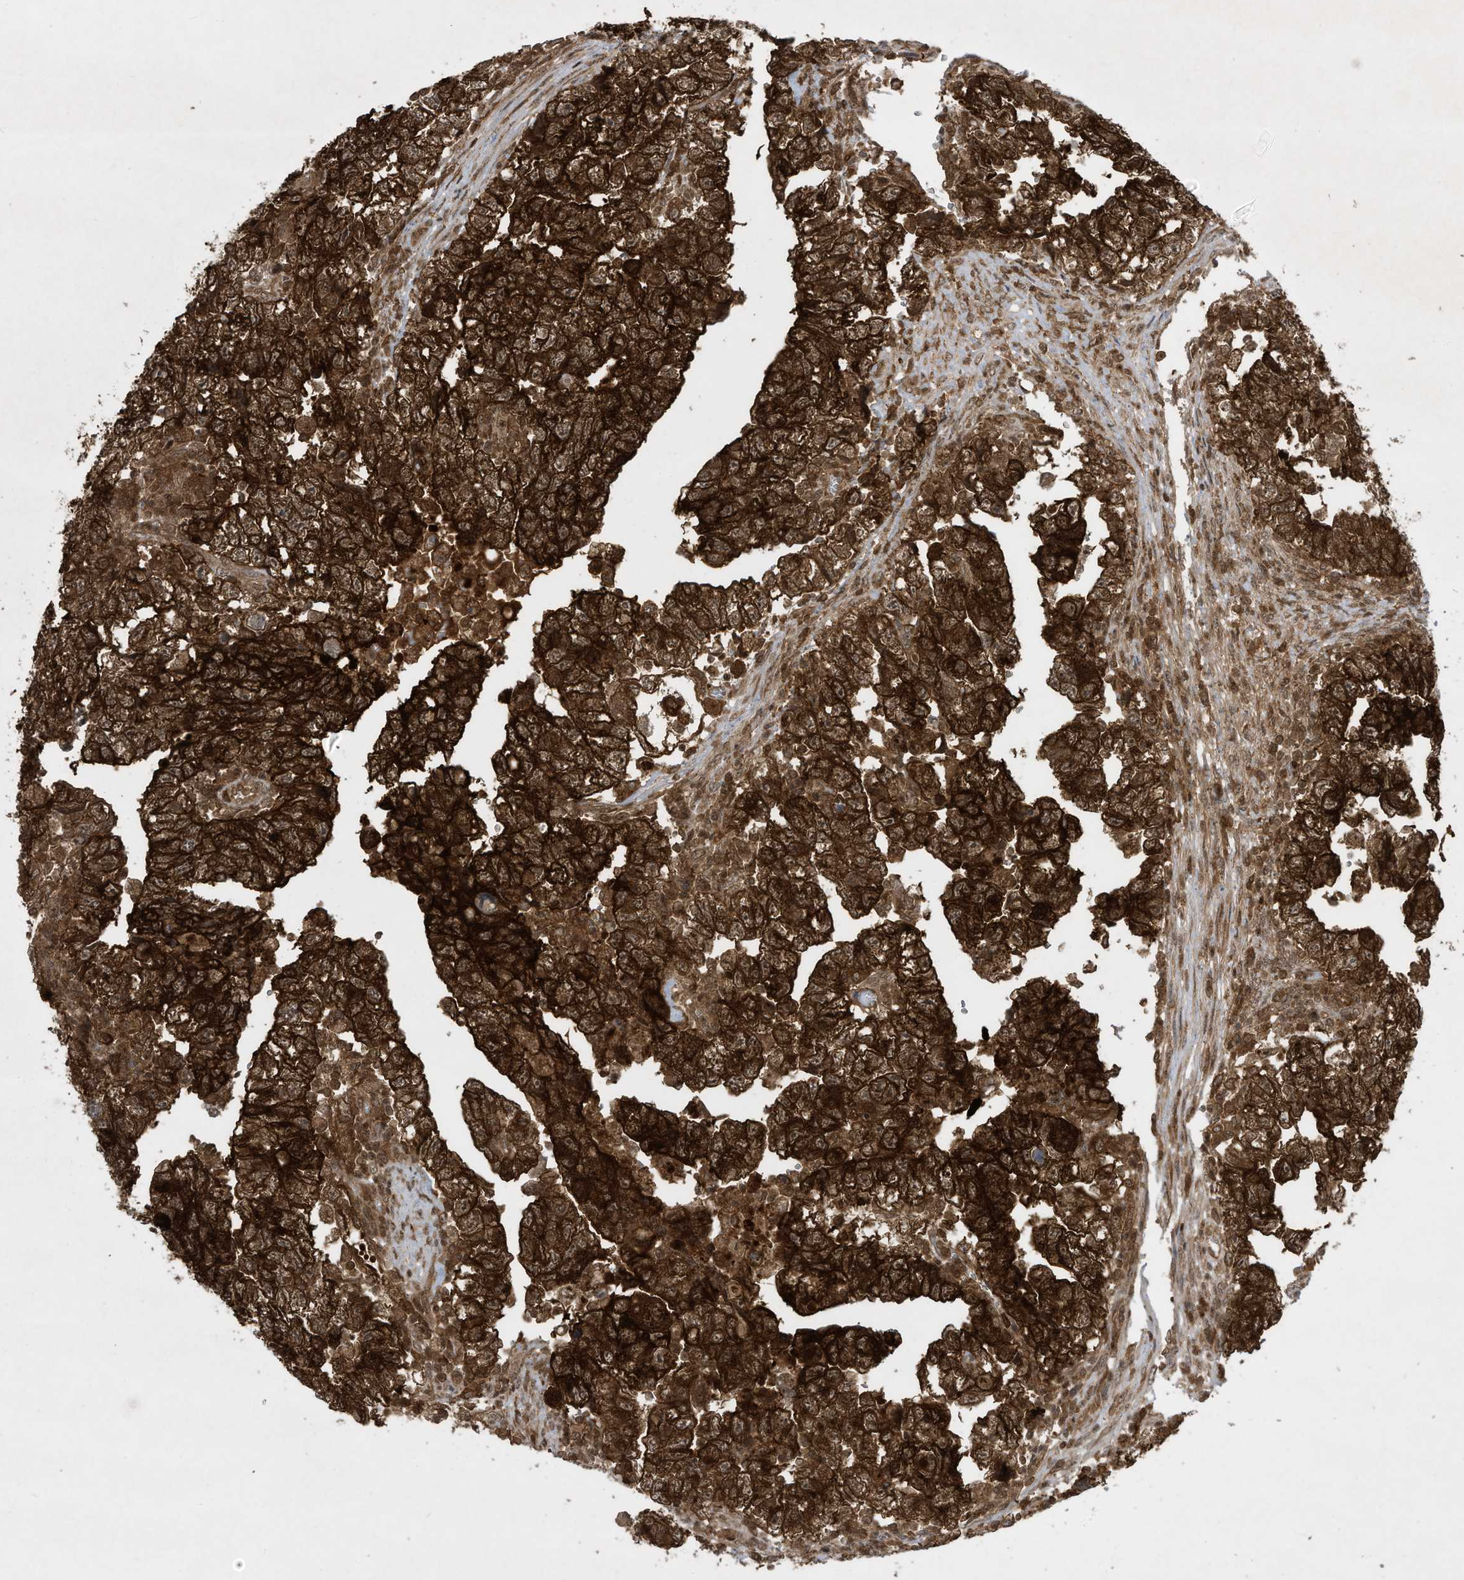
{"staining": {"intensity": "strong", "quantity": ">75%", "location": "cytoplasmic/membranous"}, "tissue": "testis cancer", "cell_type": "Tumor cells", "image_type": "cancer", "snomed": [{"axis": "morphology", "description": "Carcinoma, Embryonal, NOS"}, {"axis": "topography", "description": "Testis"}], "caption": "Tumor cells demonstrate strong cytoplasmic/membranous staining in about >75% of cells in testis embryonal carcinoma.", "gene": "CERT1", "patient": {"sex": "male", "age": 36}}